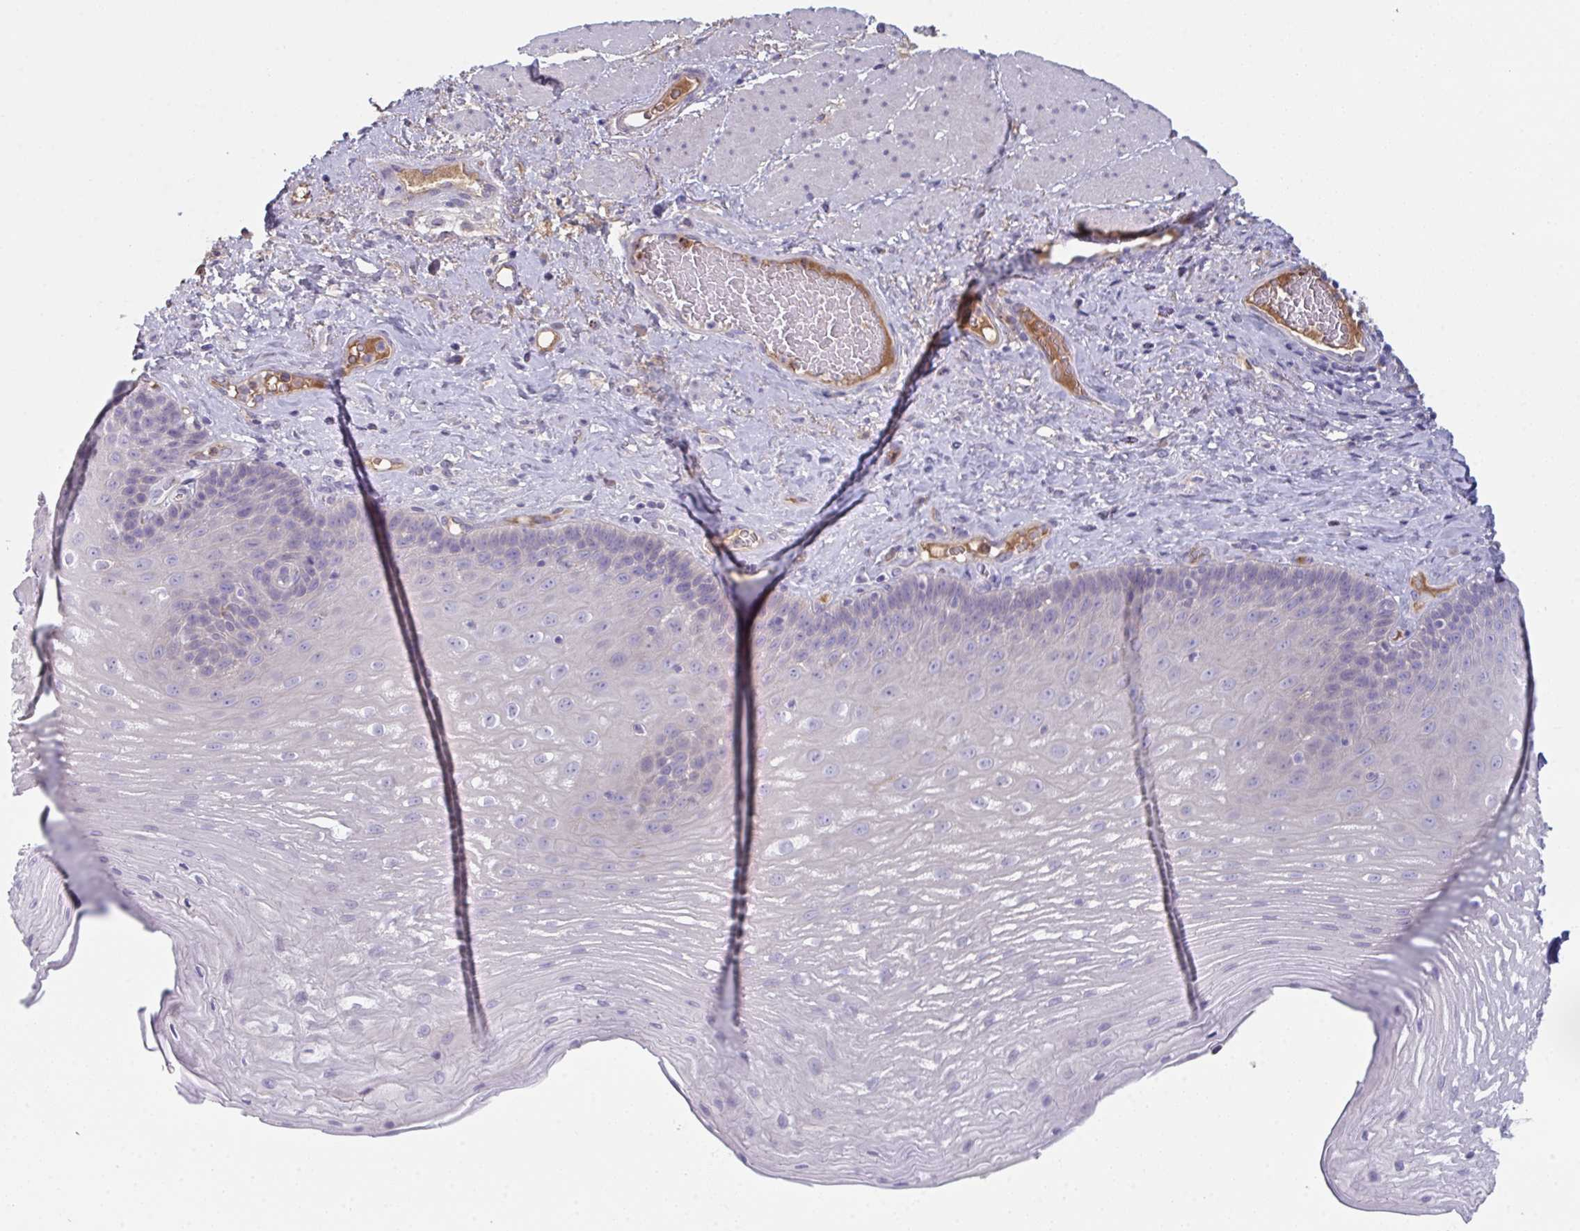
{"staining": {"intensity": "negative", "quantity": "none", "location": "none"}, "tissue": "esophagus", "cell_type": "Squamous epithelial cells", "image_type": "normal", "snomed": [{"axis": "morphology", "description": "Normal tissue, NOS"}, {"axis": "topography", "description": "Esophagus"}], "caption": "This is an immunohistochemistry image of unremarkable esophagus. There is no expression in squamous epithelial cells.", "gene": "HGFAC", "patient": {"sex": "male", "age": 62}}